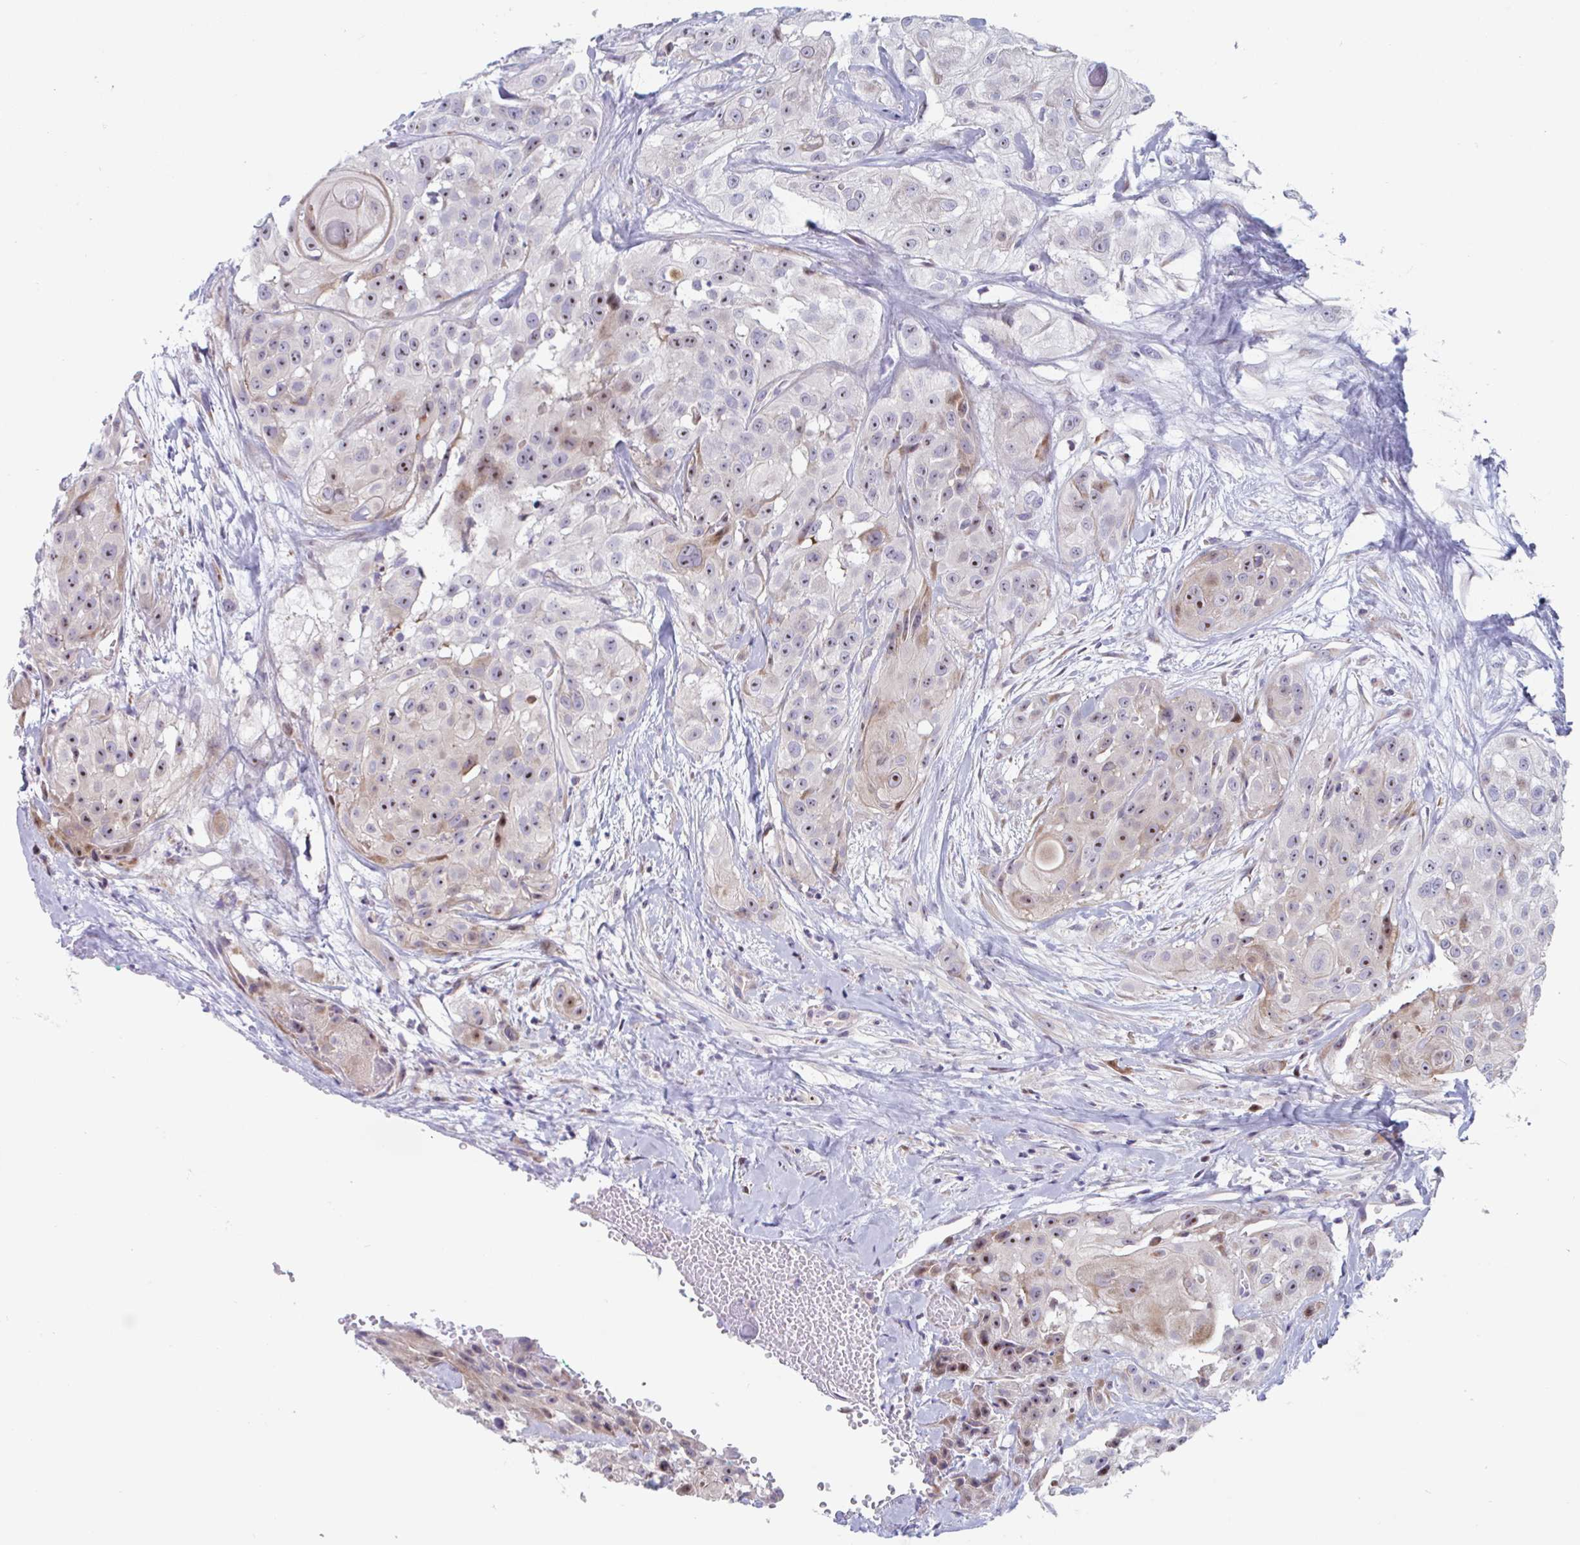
{"staining": {"intensity": "moderate", "quantity": "25%-75%", "location": "nuclear"}, "tissue": "head and neck cancer", "cell_type": "Tumor cells", "image_type": "cancer", "snomed": [{"axis": "morphology", "description": "Squamous cell carcinoma, NOS"}, {"axis": "topography", "description": "Head-Neck"}], "caption": "Protein staining demonstrates moderate nuclear expression in approximately 25%-75% of tumor cells in head and neck cancer. The staining was performed using DAB to visualize the protein expression in brown, while the nuclei were stained in blue with hematoxylin (Magnification: 20x).", "gene": "DUXA", "patient": {"sex": "male", "age": 83}}